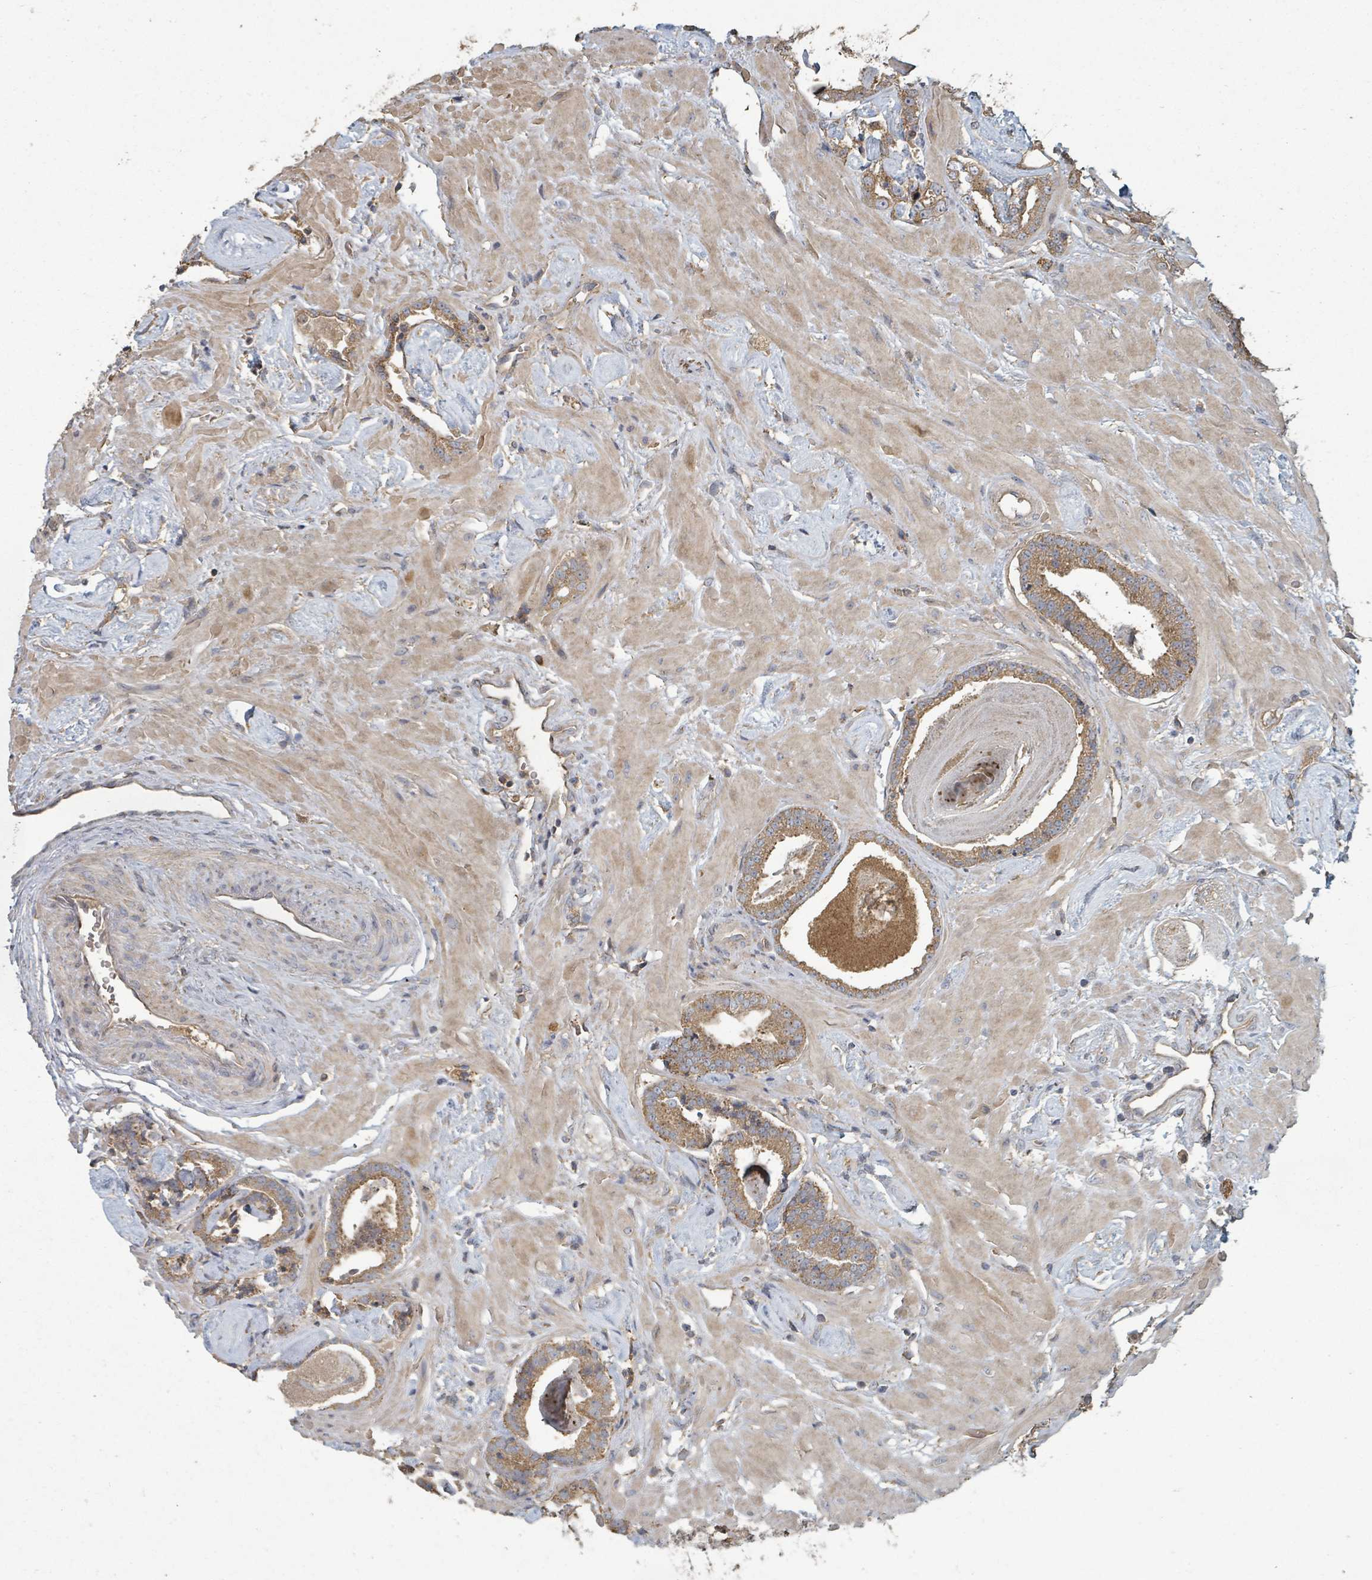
{"staining": {"intensity": "moderate", "quantity": ">75%", "location": "cytoplasmic/membranous"}, "tissue": "prostate cancer", "cell_type": "Tumor cells", "image_type": "cancer", "snomed": [{"axis": "morphology", "description": "Adenocarcinoma, Low grade"}, {"axis": "topography", "description": "Prostate"}], "caption": "Tumor cells exhibit moderate cytoplasmic/membranous expression in approximately >75% of cells in prostate cancer (adenocarcinoma (low-grade)).", "gene": "WDFY1", "patient": {"sex": "male", "age": 60}}